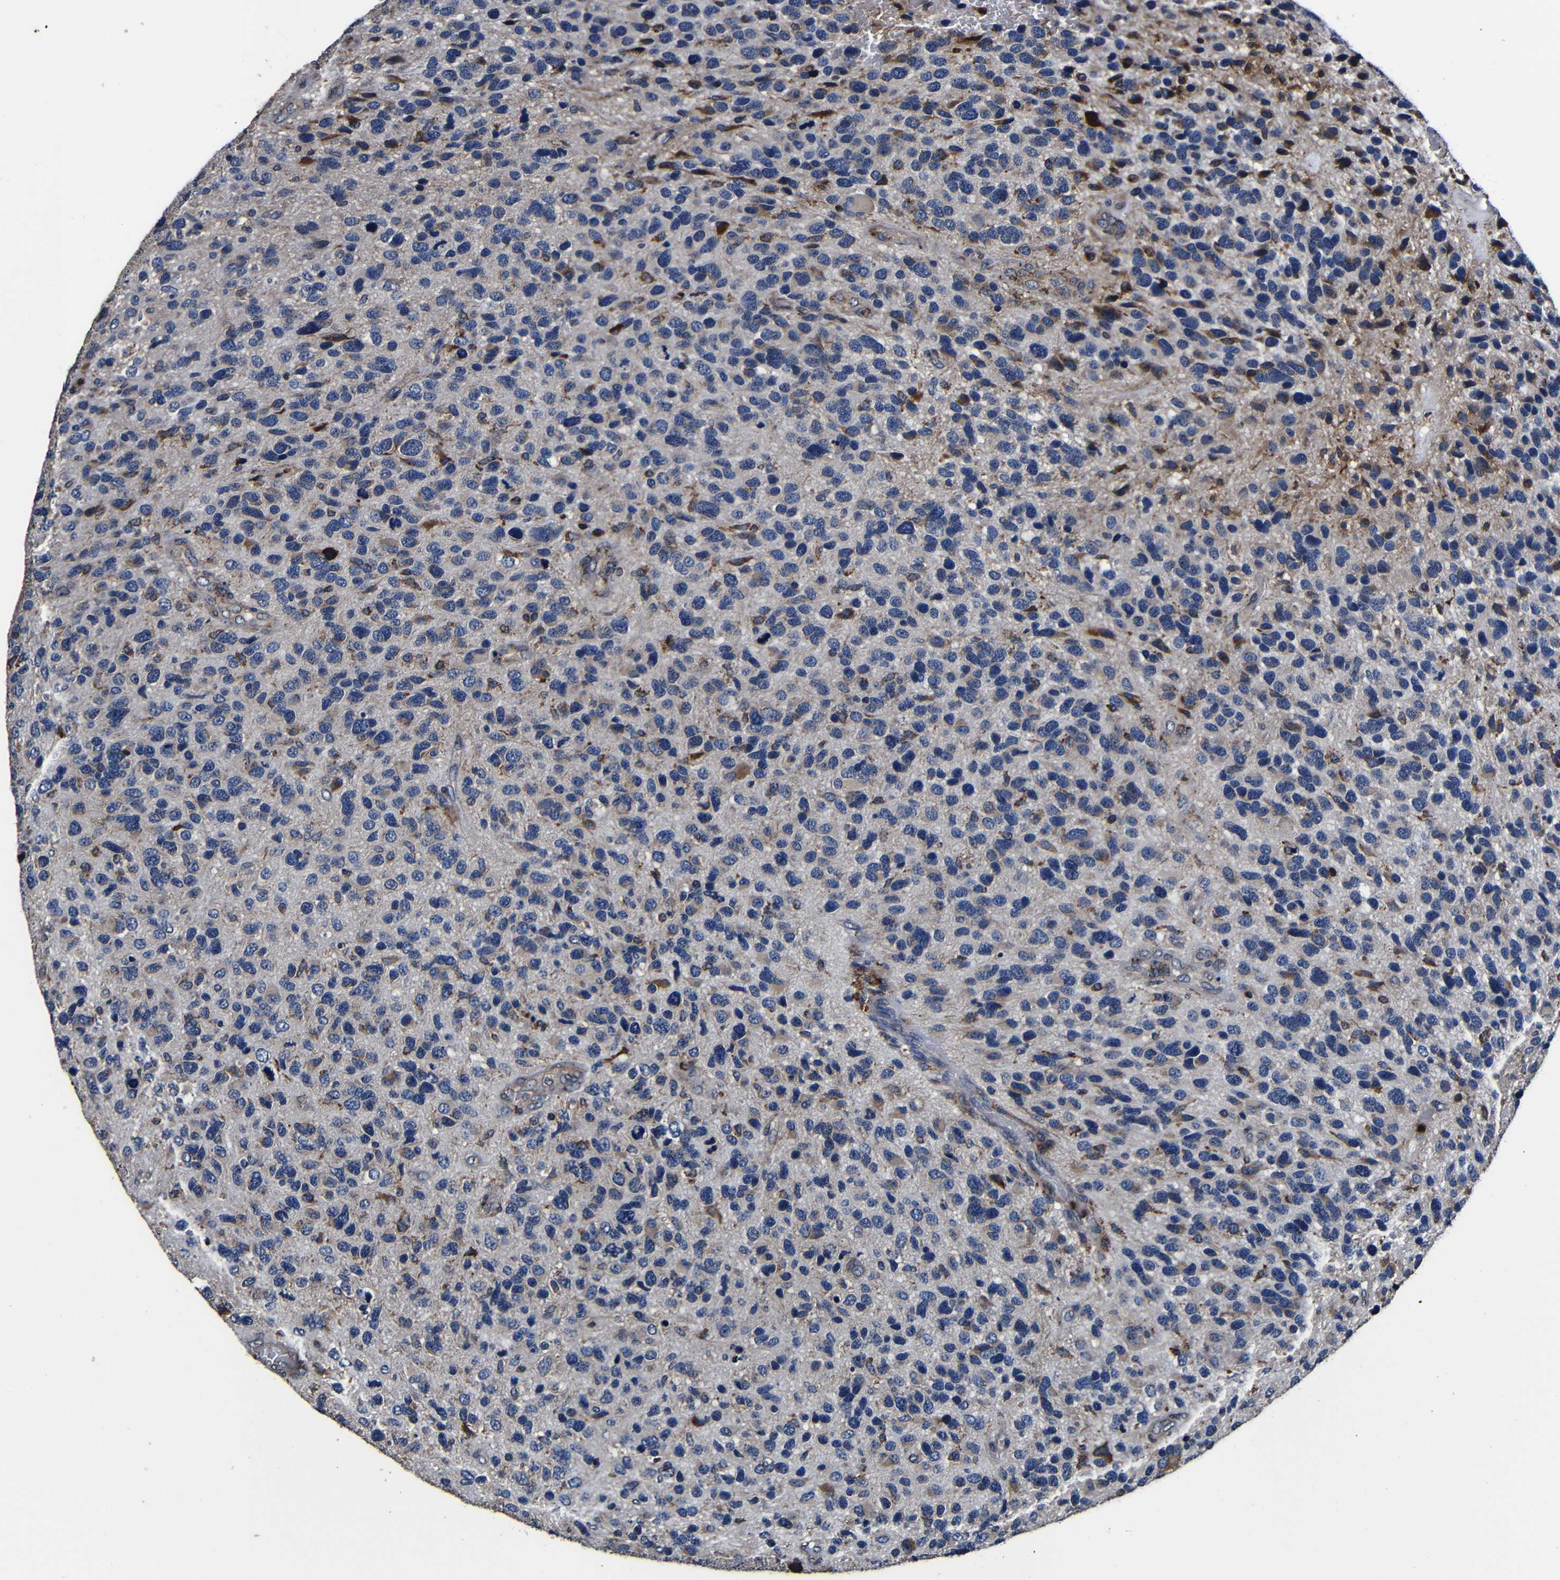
{"staining": {"intensity": "moderate", "quantity": "<25%", "location": "cytoplasmic/membranous"}, "tissue": "glioma", "cell_type": "Tumor cells", "image_type": "cancer", "snomed": [{"axis": "morphology", "description": "Glioma, malignant, High grade"}, {"axis": "topography", "description": "Brain"}], "caption": "Tumor cells reveal moderate cytoplasmic/membranous positivity in approximately <25% of cells in glioma.", "gene": "SCN9A", "patient": {"sex": "female", "age": 58}}